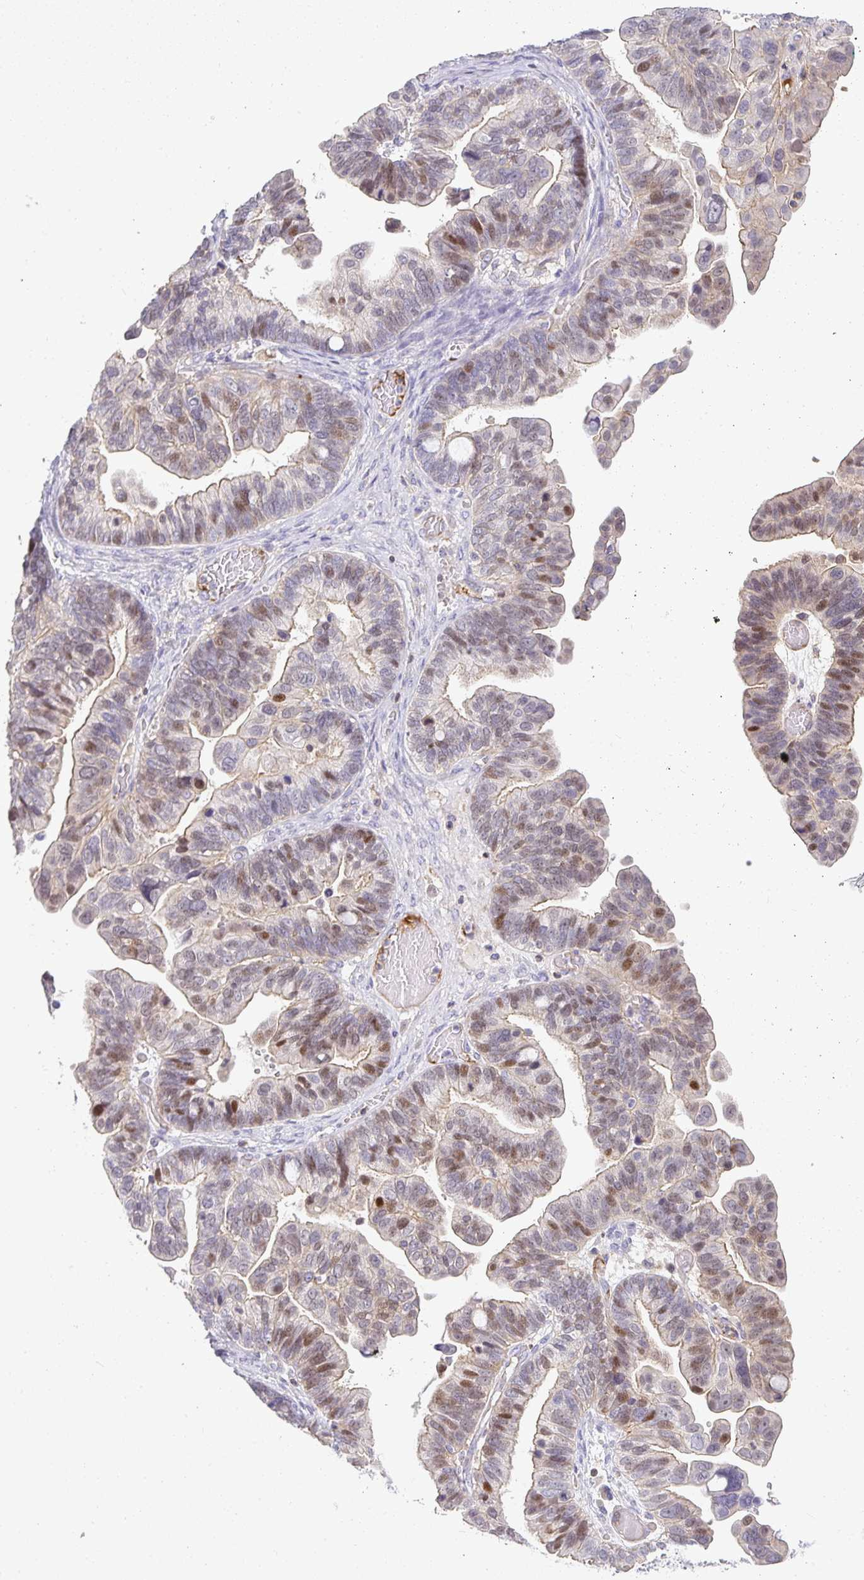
{"staining": {"intensity": "moderate", "quantity": "25%-75%", "location": "cytoplasmic/membranous,nuclear"}, "tissue": "ovarian cancer", "cell_type": "Tumor cells", "image_type": "cancer", "snomed": [{"axis": "morphology", "description": "Cystadenocarcinoma, serous, NOS"}, {"axis": "topography", "description": "Ovary"}], "caption": "Brown immunohistochemical staining in serous cystadenocarcinoma (ovarian) reveals moderate cytoplasmic/membranous and nuclear staining in approximately 25%-75% of tumor cells. Nuclei are stained in blue.", "gene": "GATA3", "patient": {"sex": "female", "age": 56}}